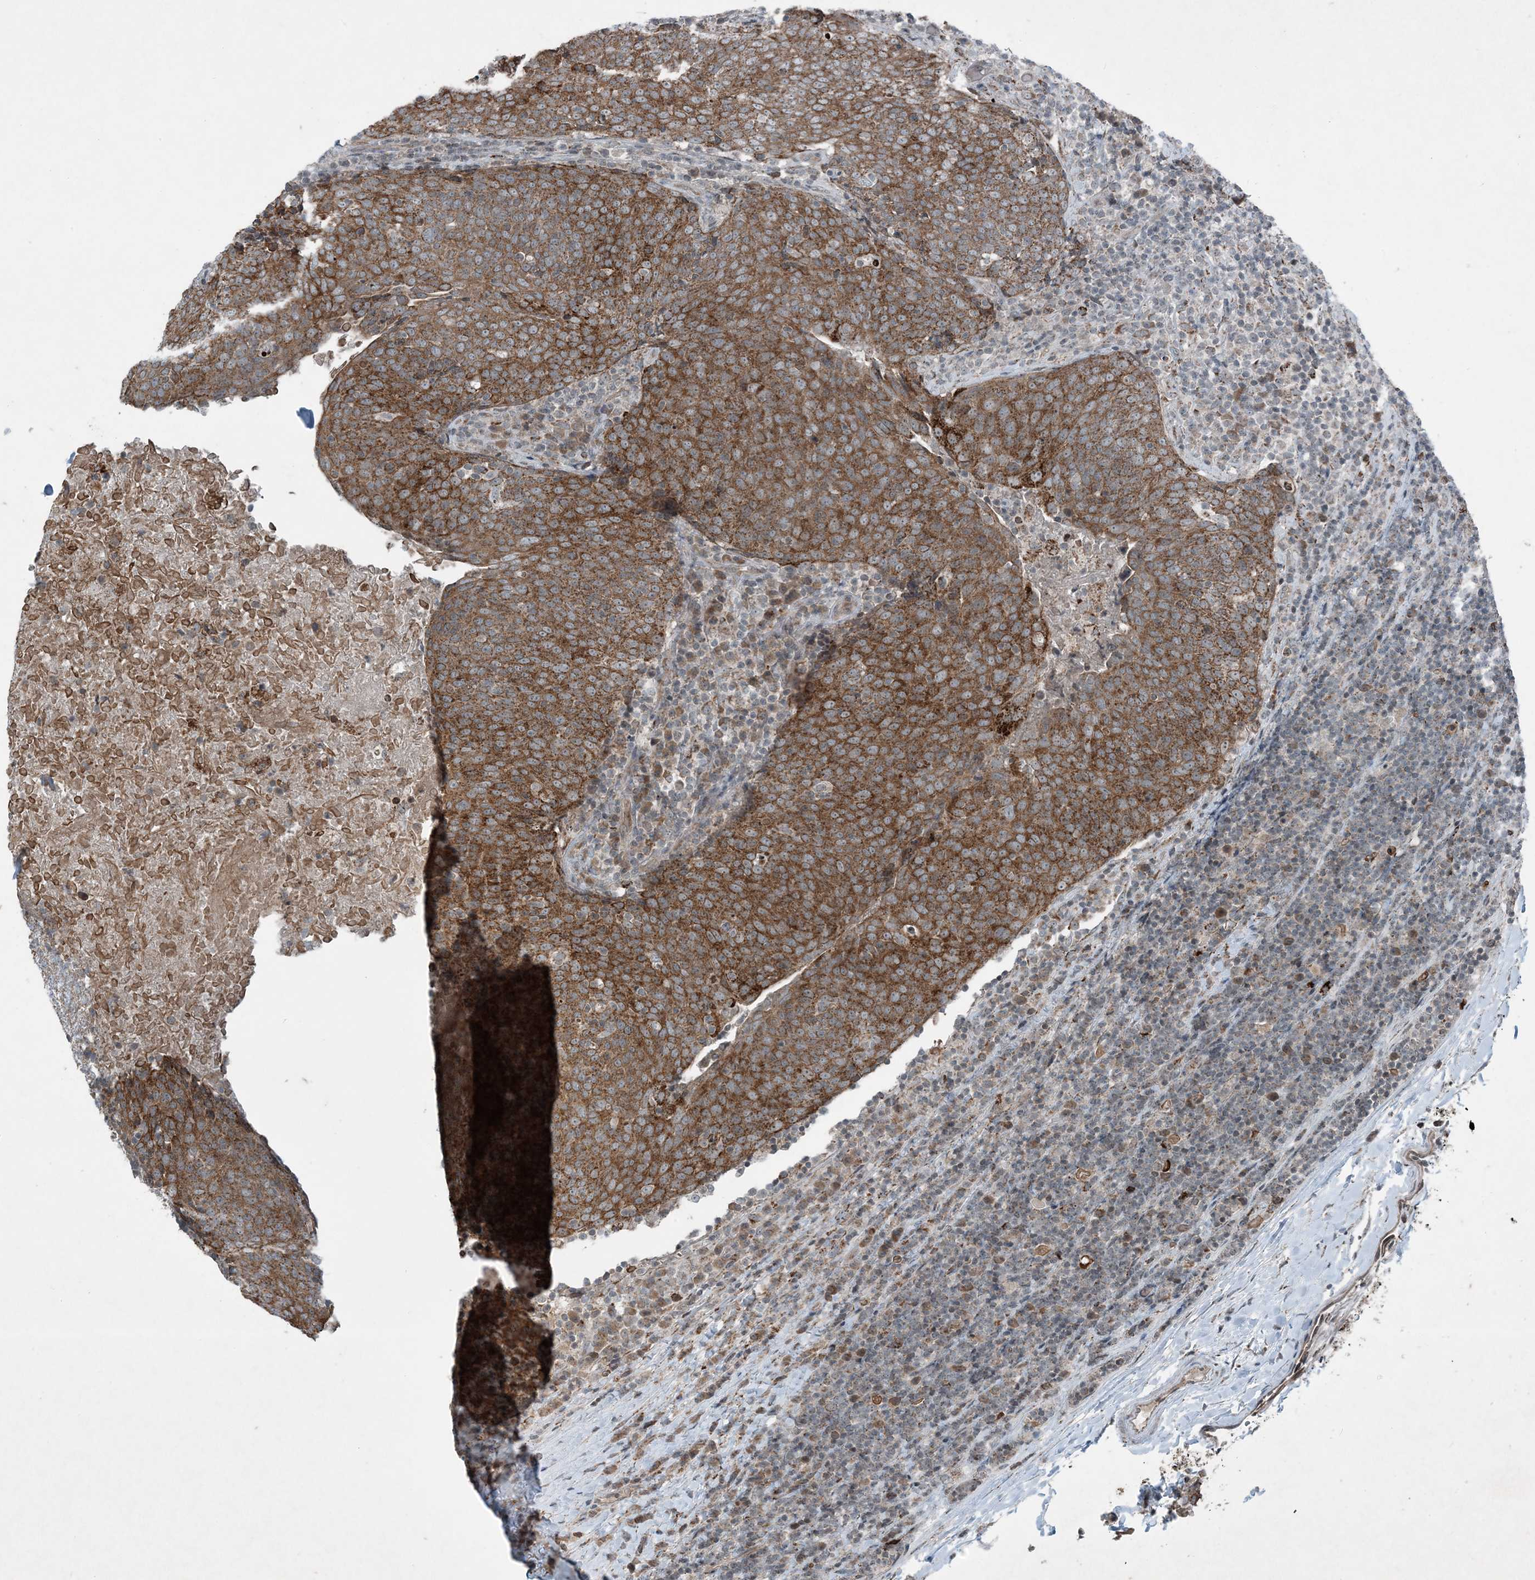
{"staining": {"intensity": "moderate", "quantity": ">75%", "location": "cytoplasmic/membranous"}, "tissue": "head and neck cancer", "cell_type": "Tumor cells", "image_type": "cancer", "snomed": [{"axis": "morphology", "description": "Squamous cell carcinoma, NOS"}, {"axis": "morphology", "description": "Squamous cell carcinoma, metastatic, NOS"}, {"axis": "topography", "description": "Lymph node"}, {"axis": "topography", "description": "Head-Neck"}], "caption": "Moderate cytoplasmic/membranous positivity is seen in about >75% of tumor cells in head and neck cancer.", "gene": "PC", "patient": {"sex": "male", "age": 62}}